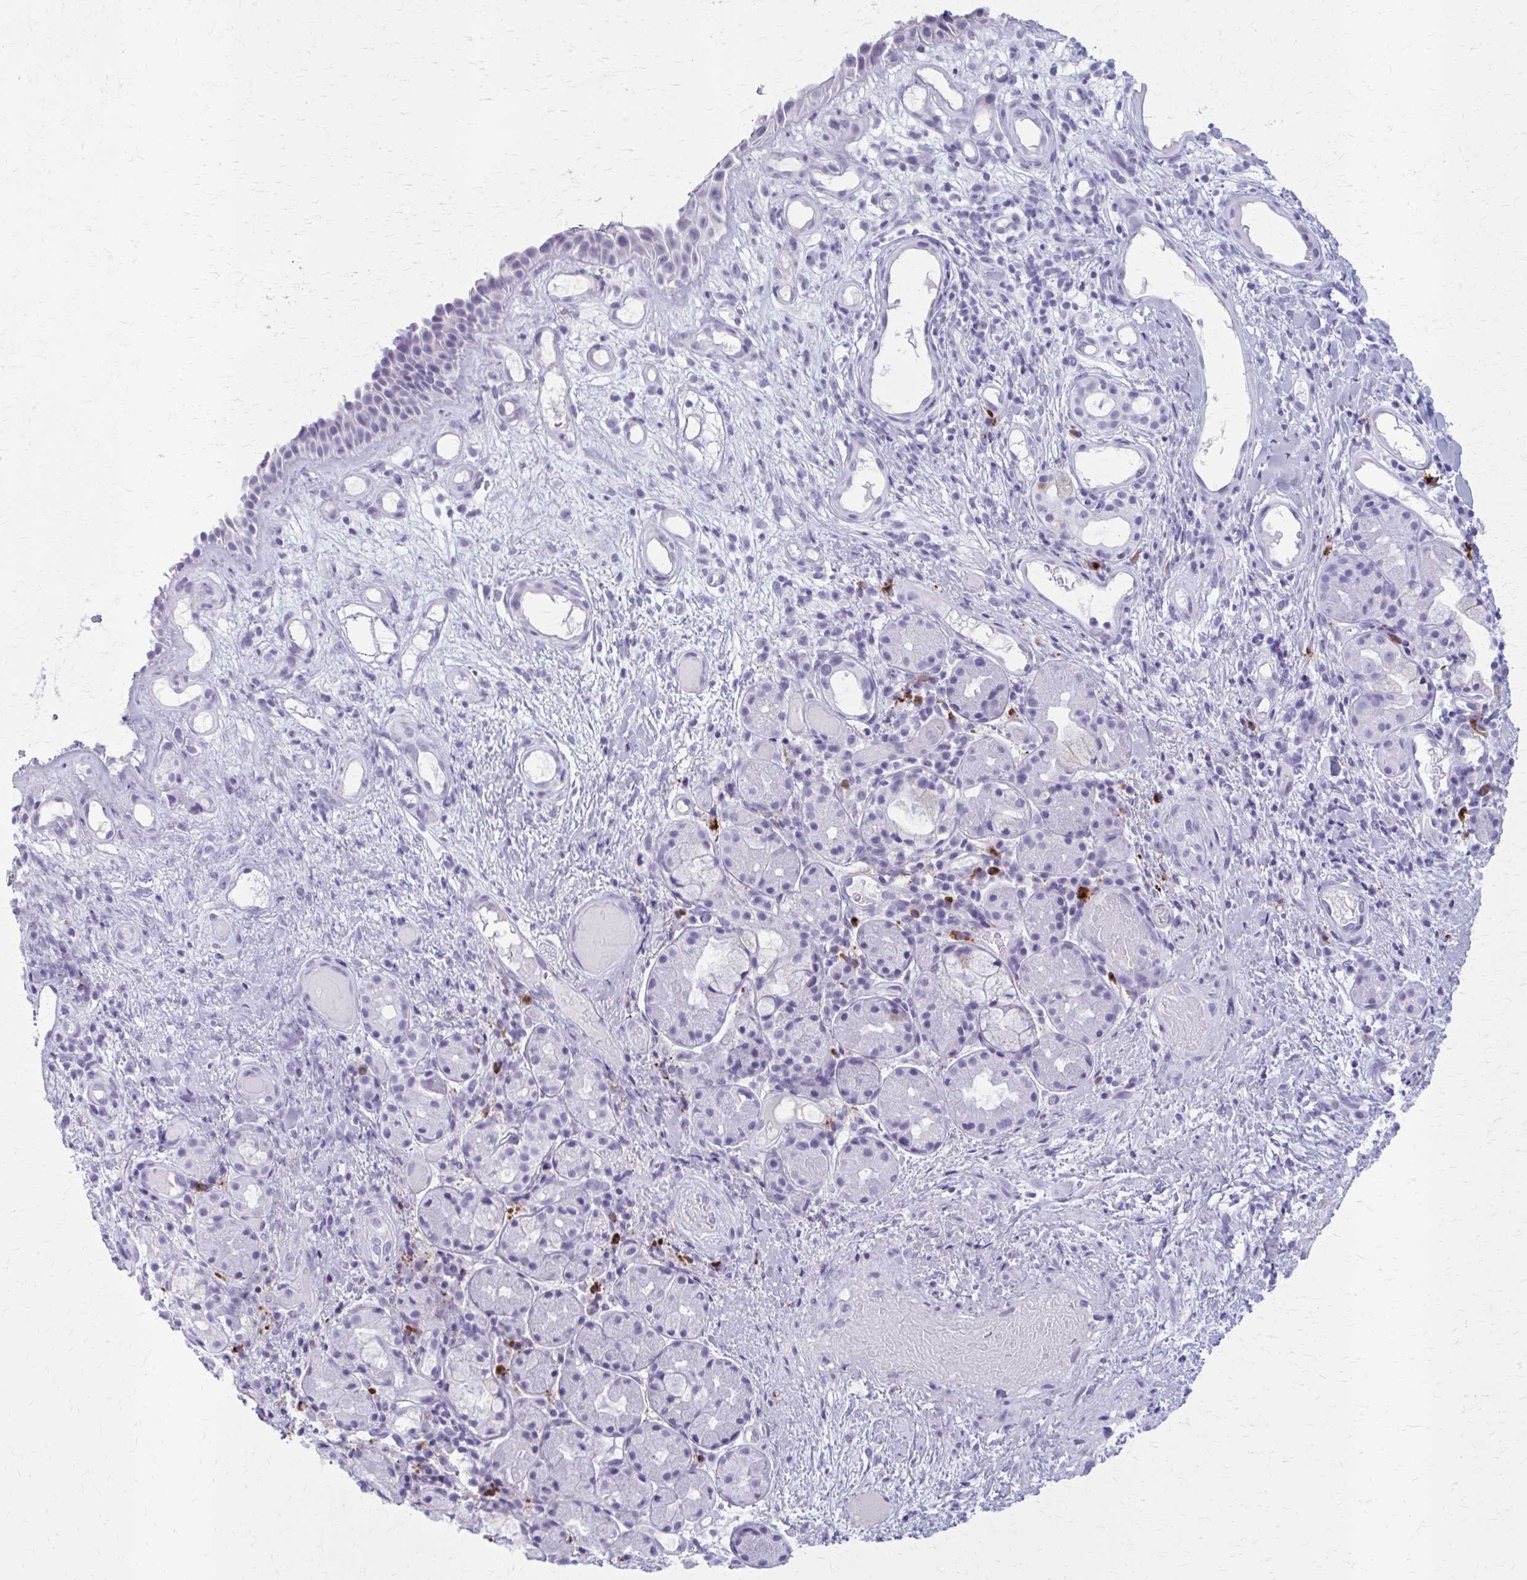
{"staining": {"intensity": "negative", "quantity": "none", "location": "none"}, "tissue": "nasopharynx", "cell_type": "Respiratory epithelial cells", "image_type": "normal", "snomed": [{"axis": "morphology", "description": "Normal tissue, NOS"}, {"axis": "morphology", "description": "Inflammation, NOS"}, {"axis": "topography", "description": "Nasopharynx"}], "caption": "A histopathology image of nasopharynx stained for a protein demonstrates no brown staining in respiratory epithelial cells. The staining was performed using DAB (3,3'-diaminobenzidine) to visualize the protein expression in brown, while the nuclei were stained in blue with hematoxylin (Magnification: 20x).", "gene": "ZDHHC7", "patient": {"sex": "male", "age": 54}}